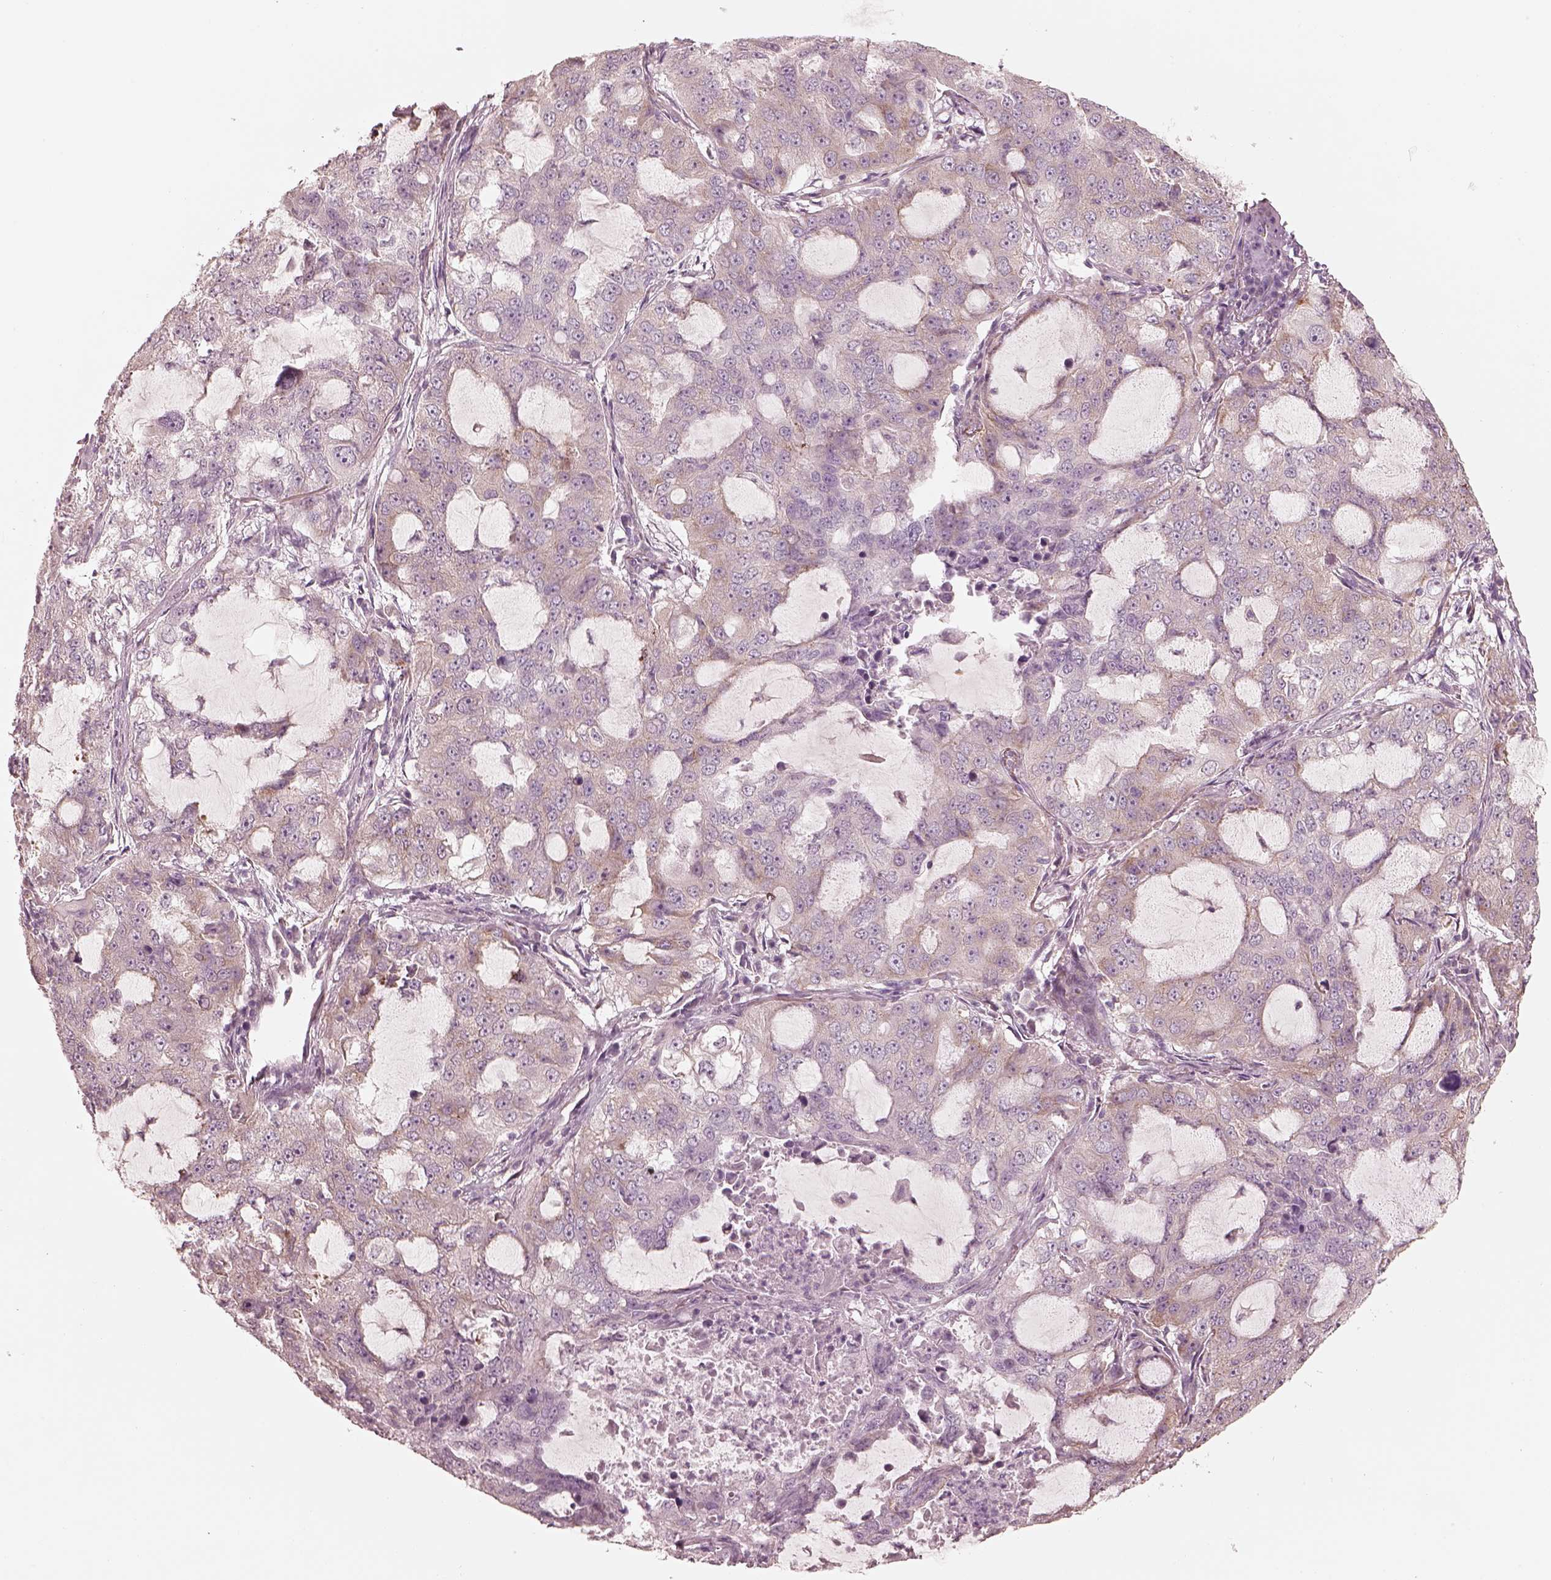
{"staining": {"intensity": "negative", "quantity": "none", "location": "none"}, "tissue": "lung cancer", "cell_type": "Tumor cells", "image_type": "cancer", "snomed": [{"axis": "morphology", "description": "Adenocarcinoma, NOS"}, {"axis": "topography", "description": "Lung"}], "caption": "Immunohistochemical staining of human lung adenocarcinoma exhibits no significant expression in tumor cells. (DAB IHC, high magnification).", "gene": "RAB3C", "patient": {"sex": "female", "age": 61}}